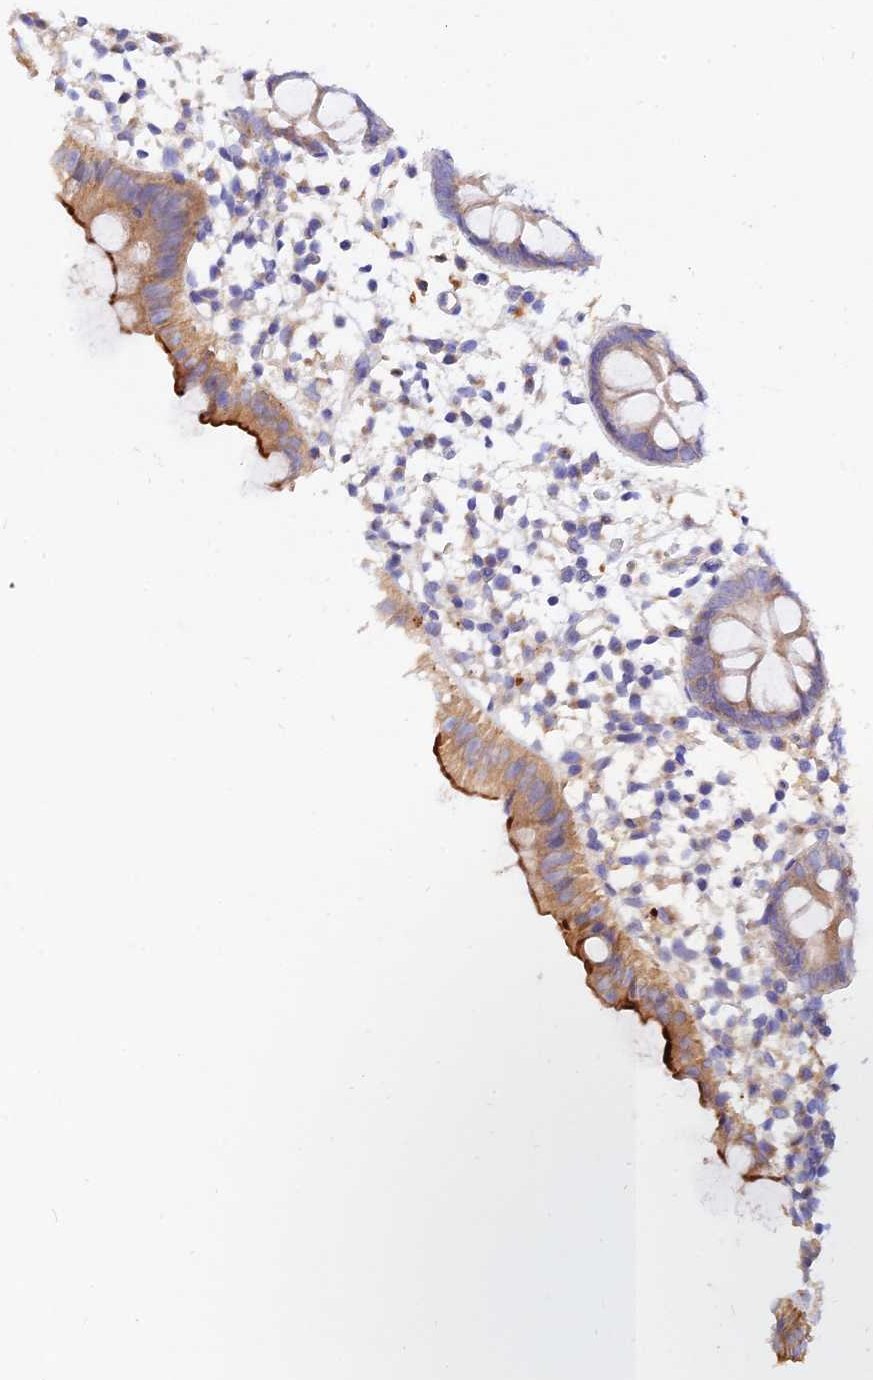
{"staining": {"intensity": "moderate", "quantity": ">75%", "location": "cytoplasmic/membranous"}, "tissue": "appendix", "cell_type": "Glandular cells", "image_type": "normal", "snomed": [{"axis": "morphology", "description": "Normal tissue, NOS"}, {"axis": "topography", "description": "Appendix"}], "caption": "This is a micrograph of IHC staining of normal appendix, which shows moderate positivity in the cytoplasmic/membranous of glandular cells.", "gene": "MROH1", "patient": {"sex": "female", "age": 20}}